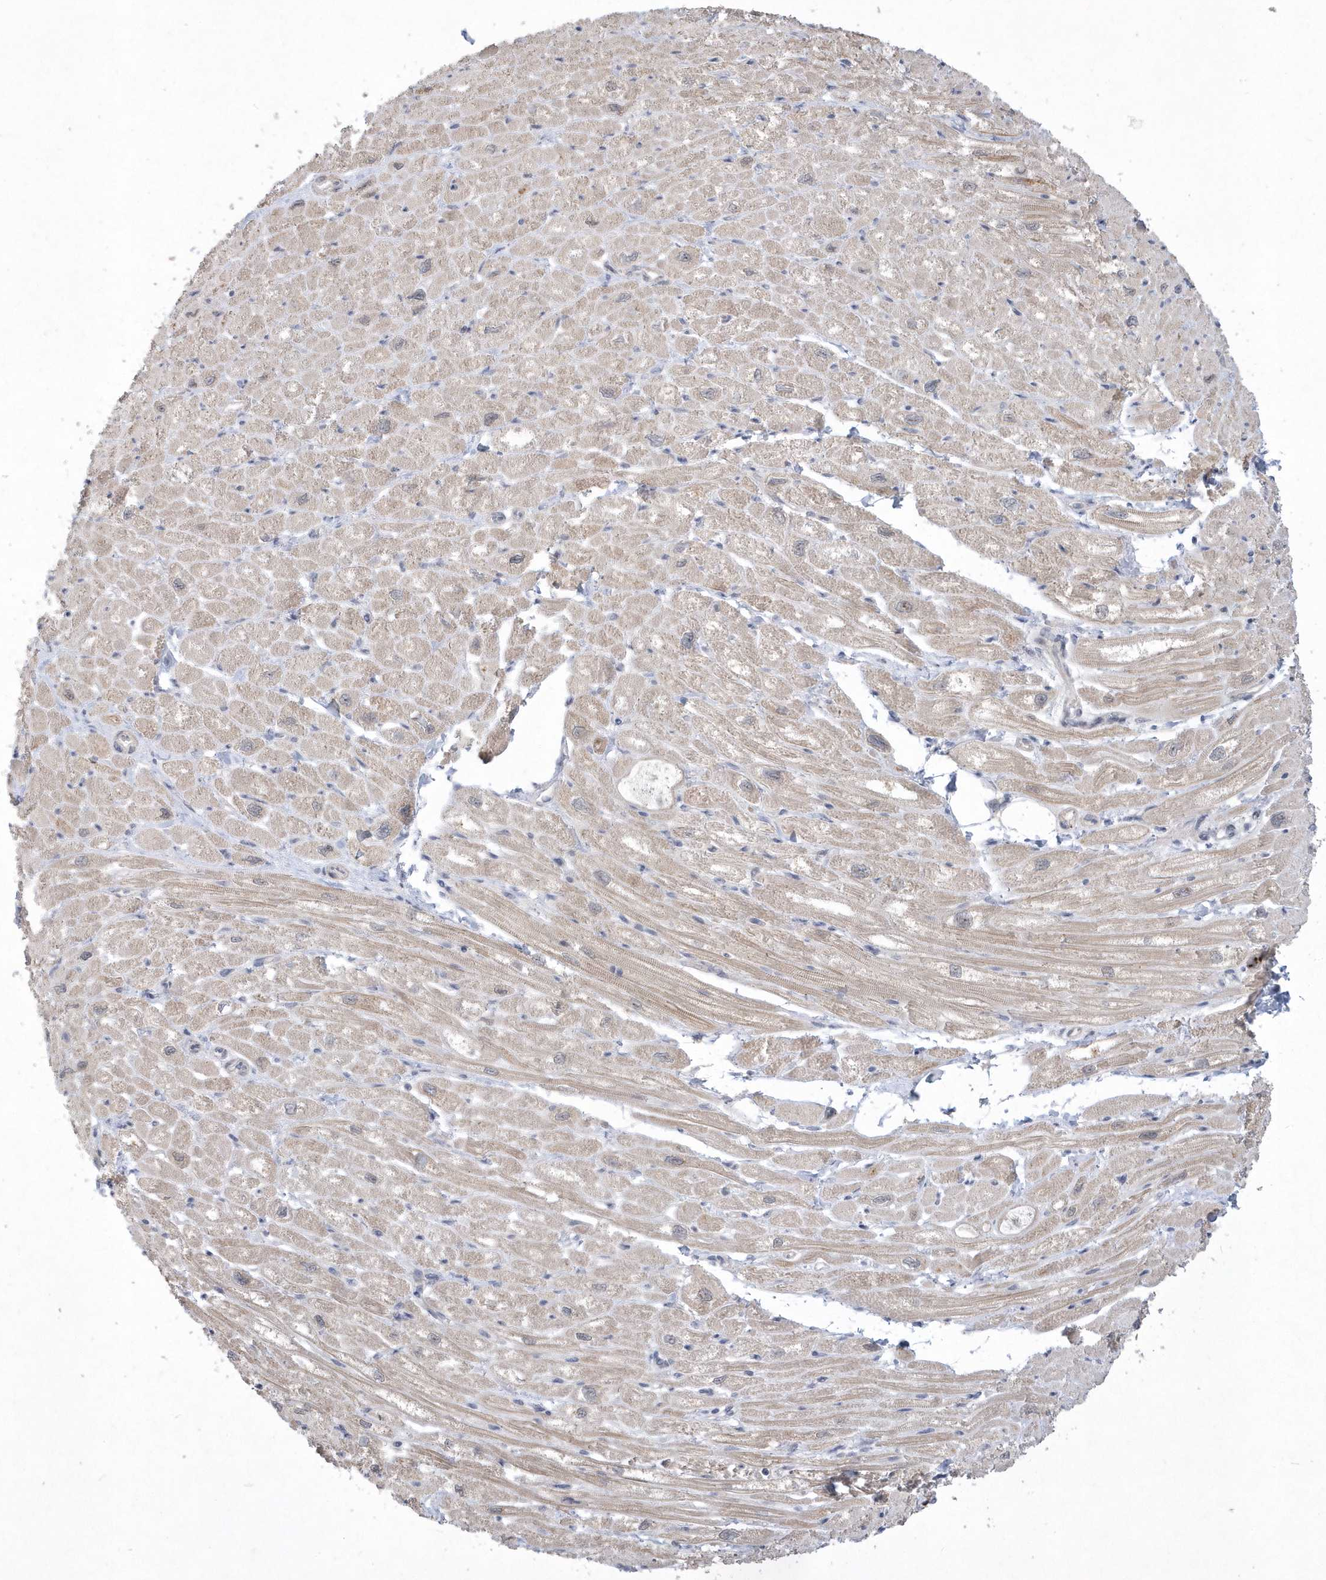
{"staining": {"intensity": "moderate", "quantity": "25%-75%", "location": "cytoplasmic/membranous"}, "tissue": "heart muscle", "cell_type": "Cardiomyocytes", "image_type": "normal", "snomed": [{"axis": "morphology", "description": "Normal tissue, NOS"}, {"axis": "topography", "description": "Heart"}], "caption": "Immunohistochemical staining of normal human heart muscle displays medium levels of moderate cytoplasmic/membranous staining in about 25%-75% of cardiomyocytes.", "gene": "TSPEAR", "patient": {"sex": "male", "age": 50}}